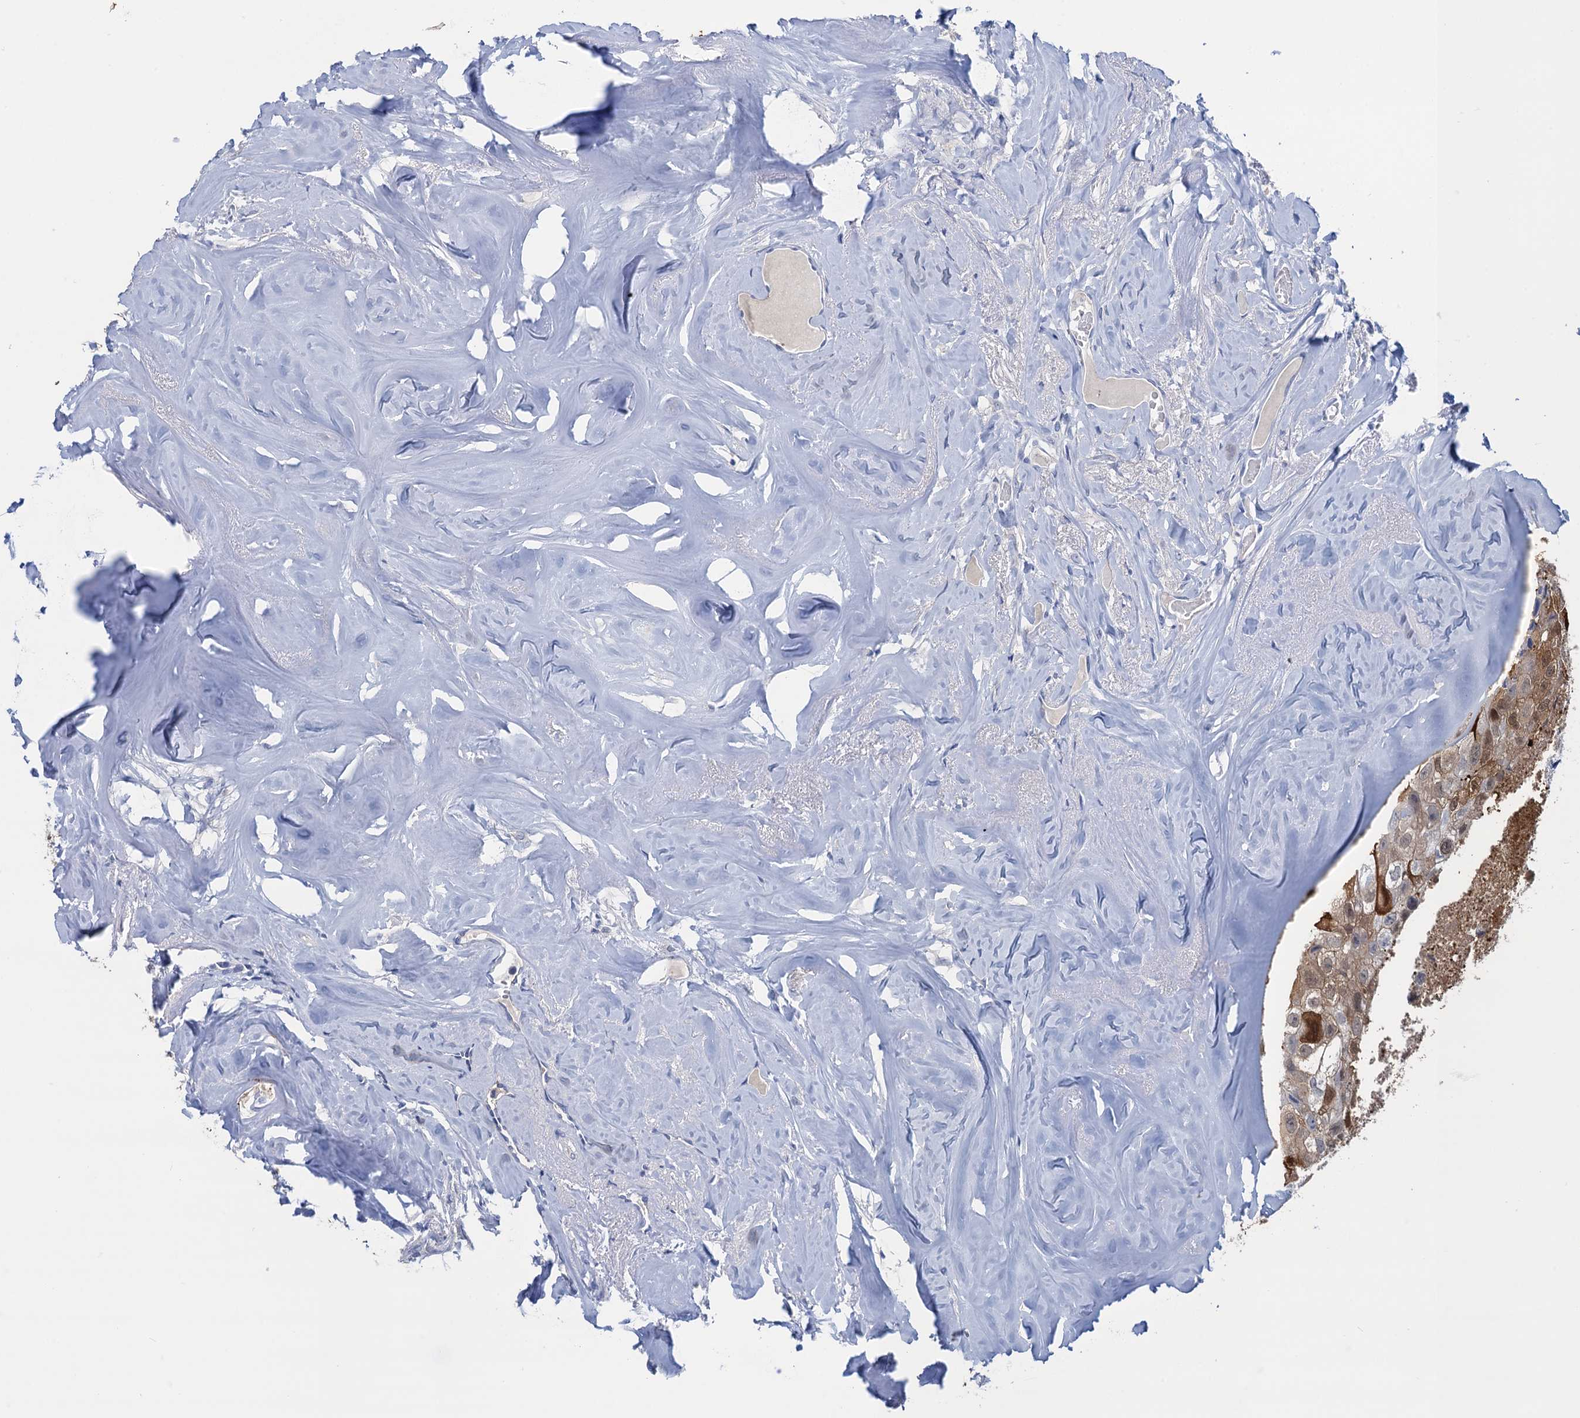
{"staining": {"intensity": "strong", "quantity": "25%-75%", "location": "cytoplasmic/membranous,nuclear"}, "tissue": "head and neck cancer", "cell_type": "Tumor cells", "image_type": "cancer", "snomed": [{"axis": "morphology", "description": "Adenocarcinoma, NOS"}, {"axis": "morphology", "description": "Adenocarcinoma, metastatic, NOS"}, {"axis": "topography", "description": "Head-Neck"}], "caption": "Tumor cells demonstrate strong cytoplasmic/membranous and nuclear expression in about 25%-75% of cells in adenocarcinoma (head and neck).", "gene": "CALML5", "patient": {"sex": "male", "age": 75}}